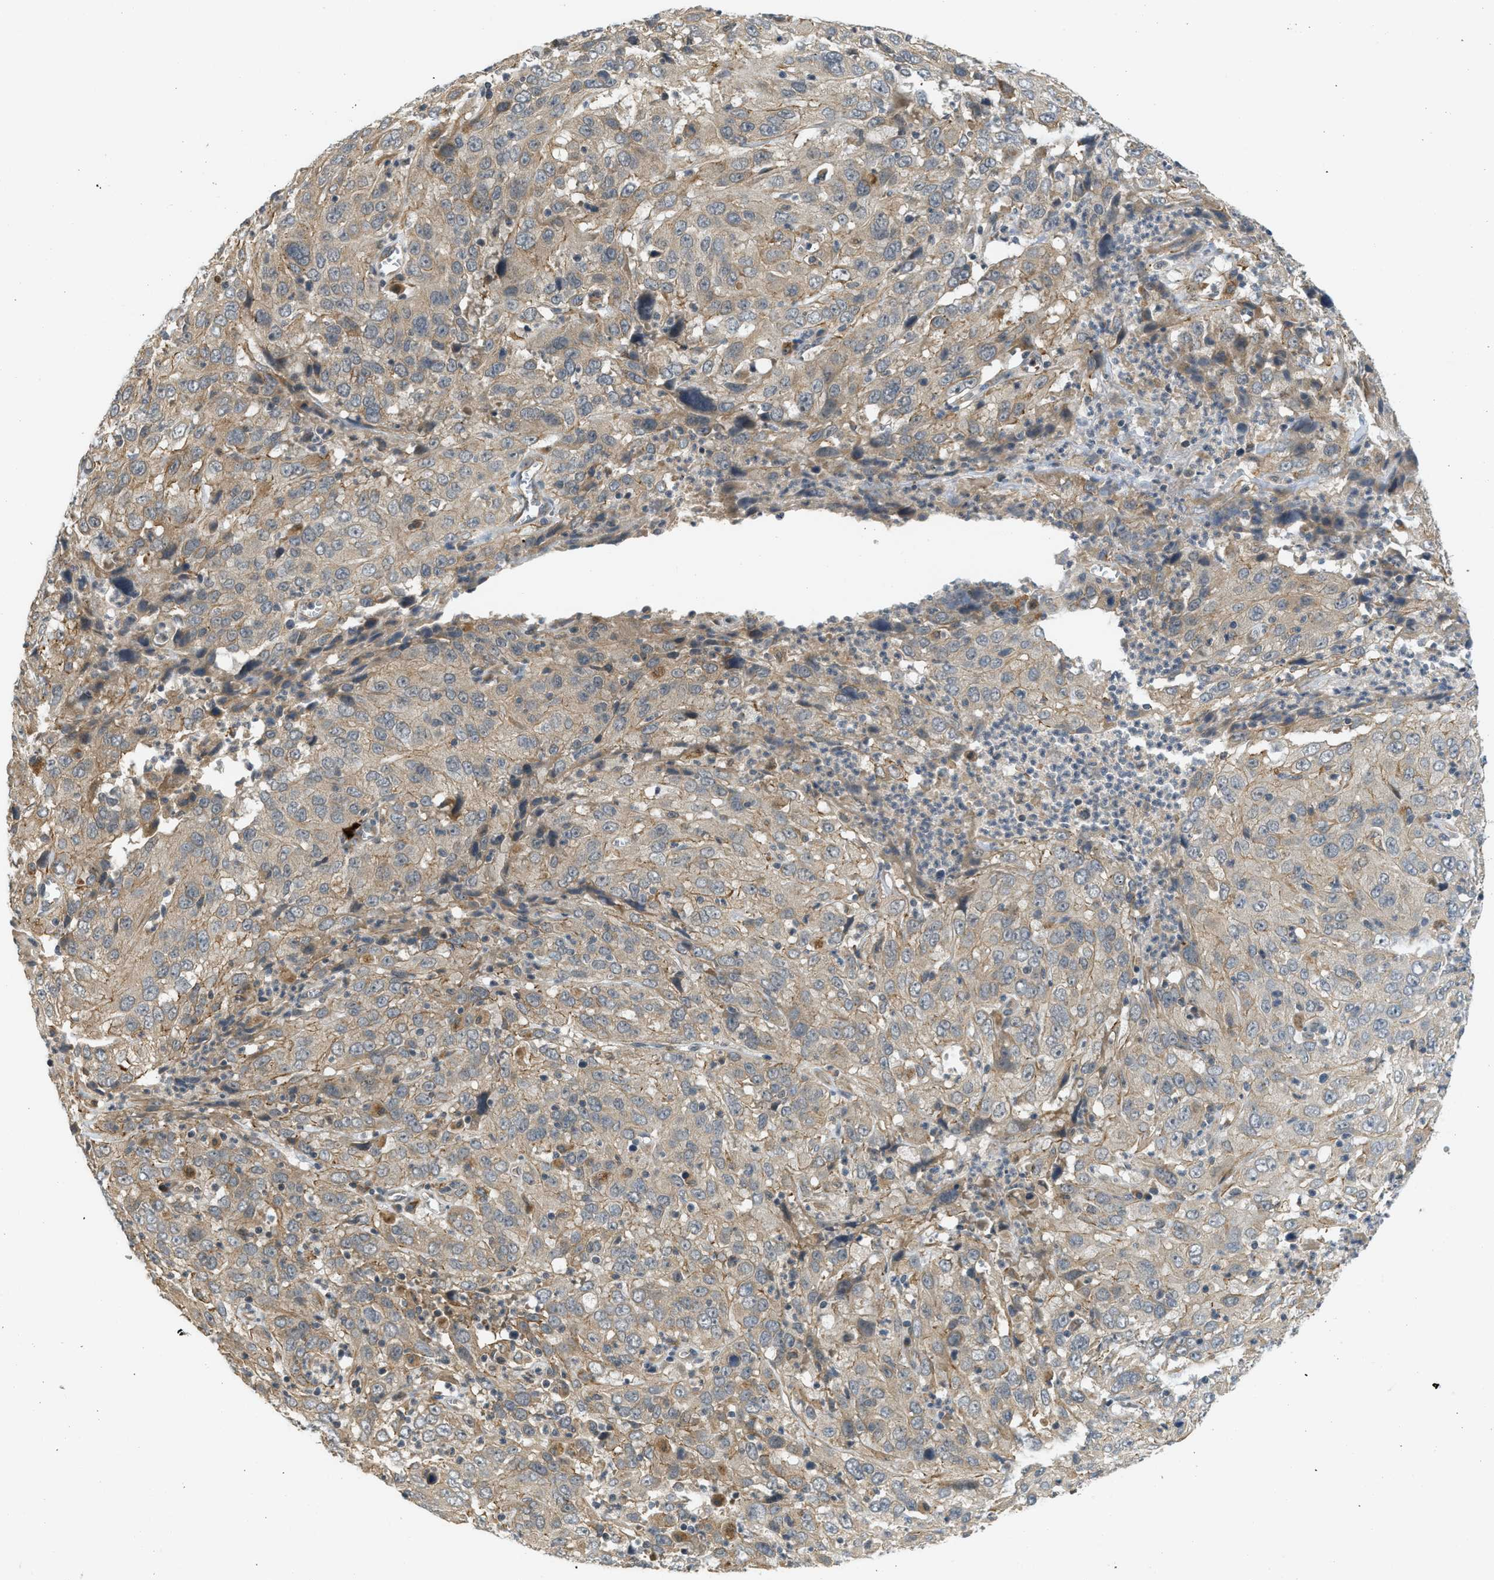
{"staining": {"intensity": "weak", "quantity": ">75%", "location": "cytoplasmic/membranous"}, "tissue": "cervical cancer", "cell_type": "Tumor cells", "image_type": "cancer", "snomed": [{"axis": "morphology", "description": "Squamous cell carcinoma, NOS"}, {"axis": "topography", "description": "Cervix"}], "caption": "This is an image of IHC staining of cervical squamous cell carcinoma, which shows weak positivity in the cytoplasmic/membranous of tumor cells.", "gene": "ADCY8", "patient": {"sex": "female", "age": 32}}